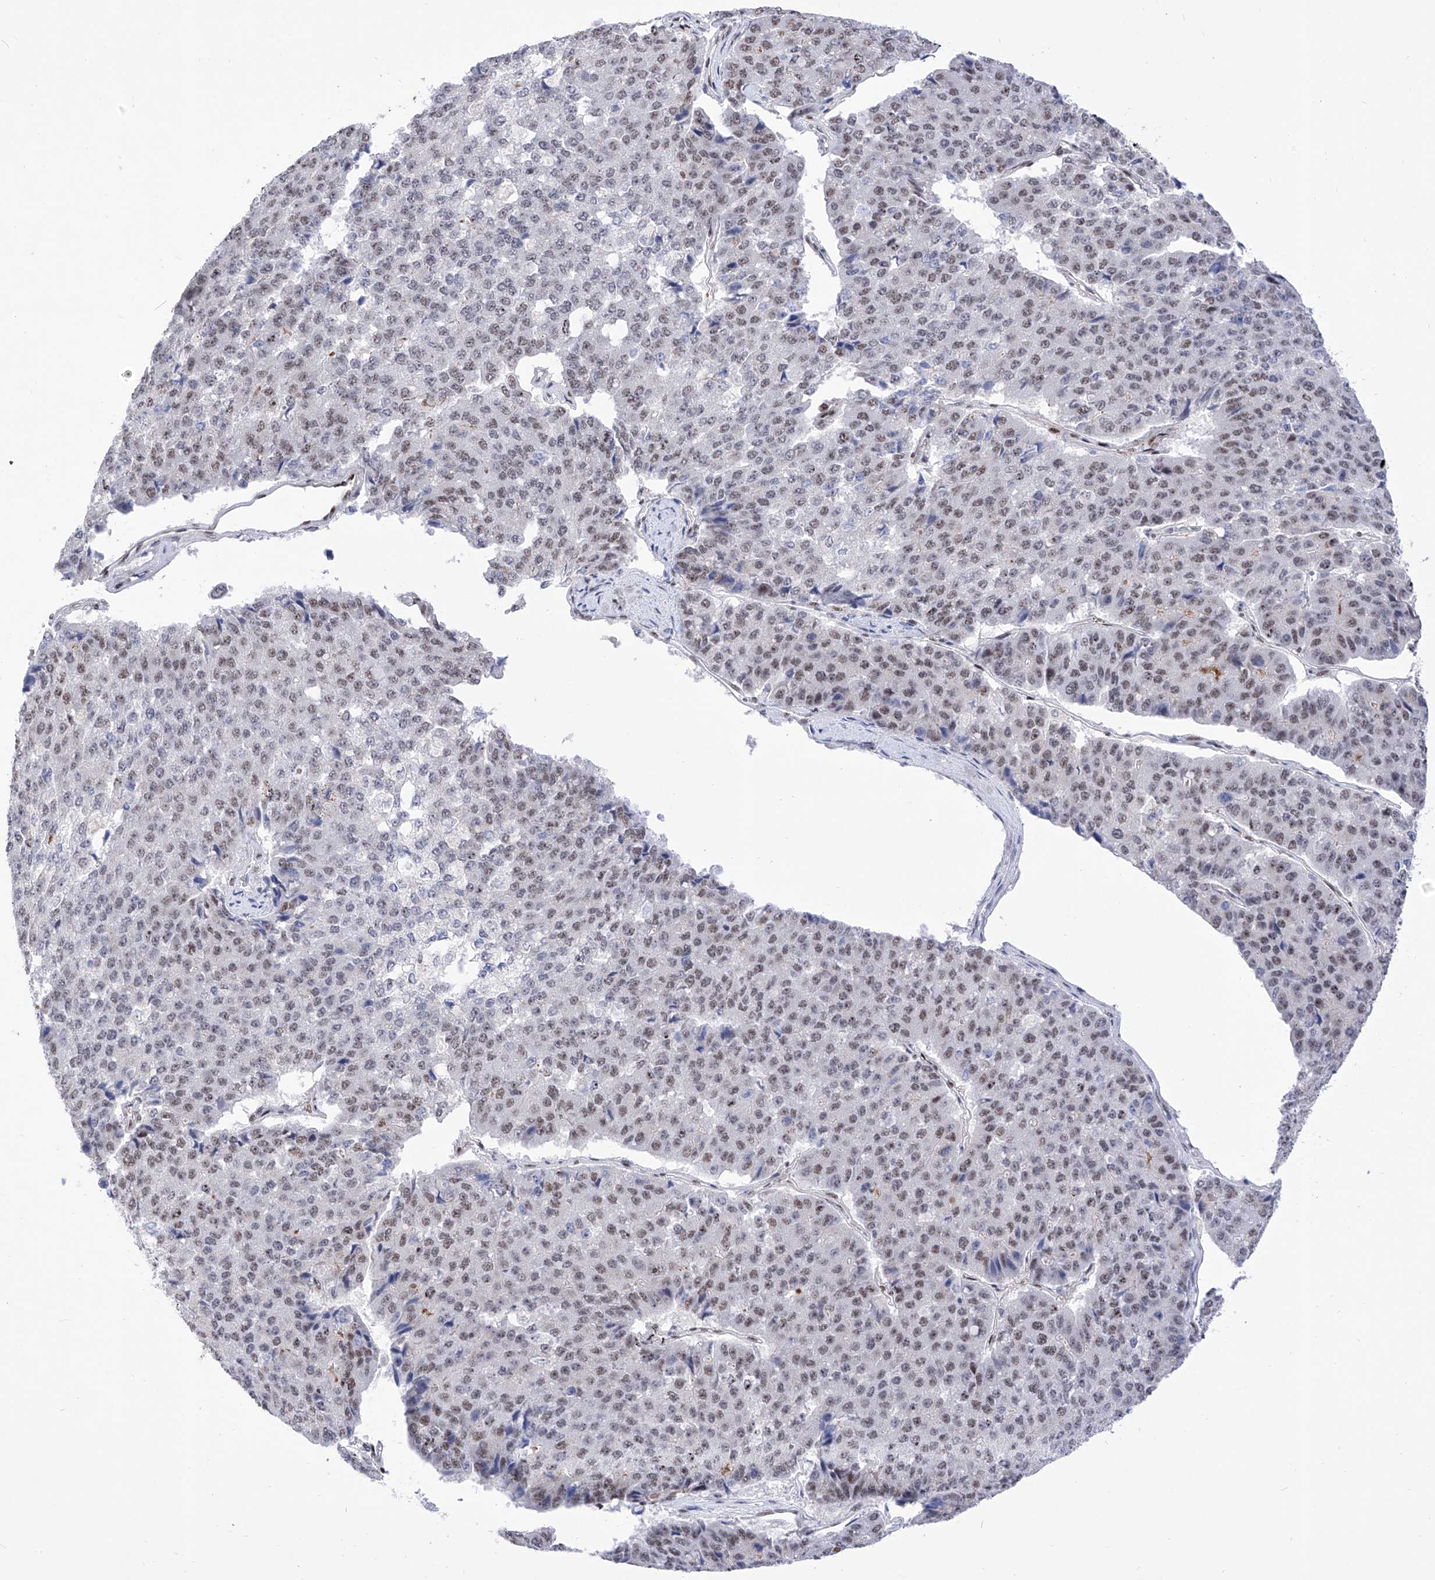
{"staining": {"intensity": "weak", "quantity": ">75%", "location": "nuclear"}, "tissue": "pancreatic cancer", "cell_type": "Tumor cells", "image_type": "cancer", "snomed": [{"axis": "morphology", "description": "Adenocarcinoma, NOS"}, {"axis": "topography", "description": "Pancreas"}], "caption": "A brown stain shows weak nuclear staining of a protein in adenocarcinoma (pancreatic) tumor cells. (Stains: DAB (3,3'-diaminobenzidine) in brown, nuclei in blue, Microscopy: brightfield microscopy at high magnification).", "gene": "ATN1", "patient": {"sex": "male", "age": 50}}